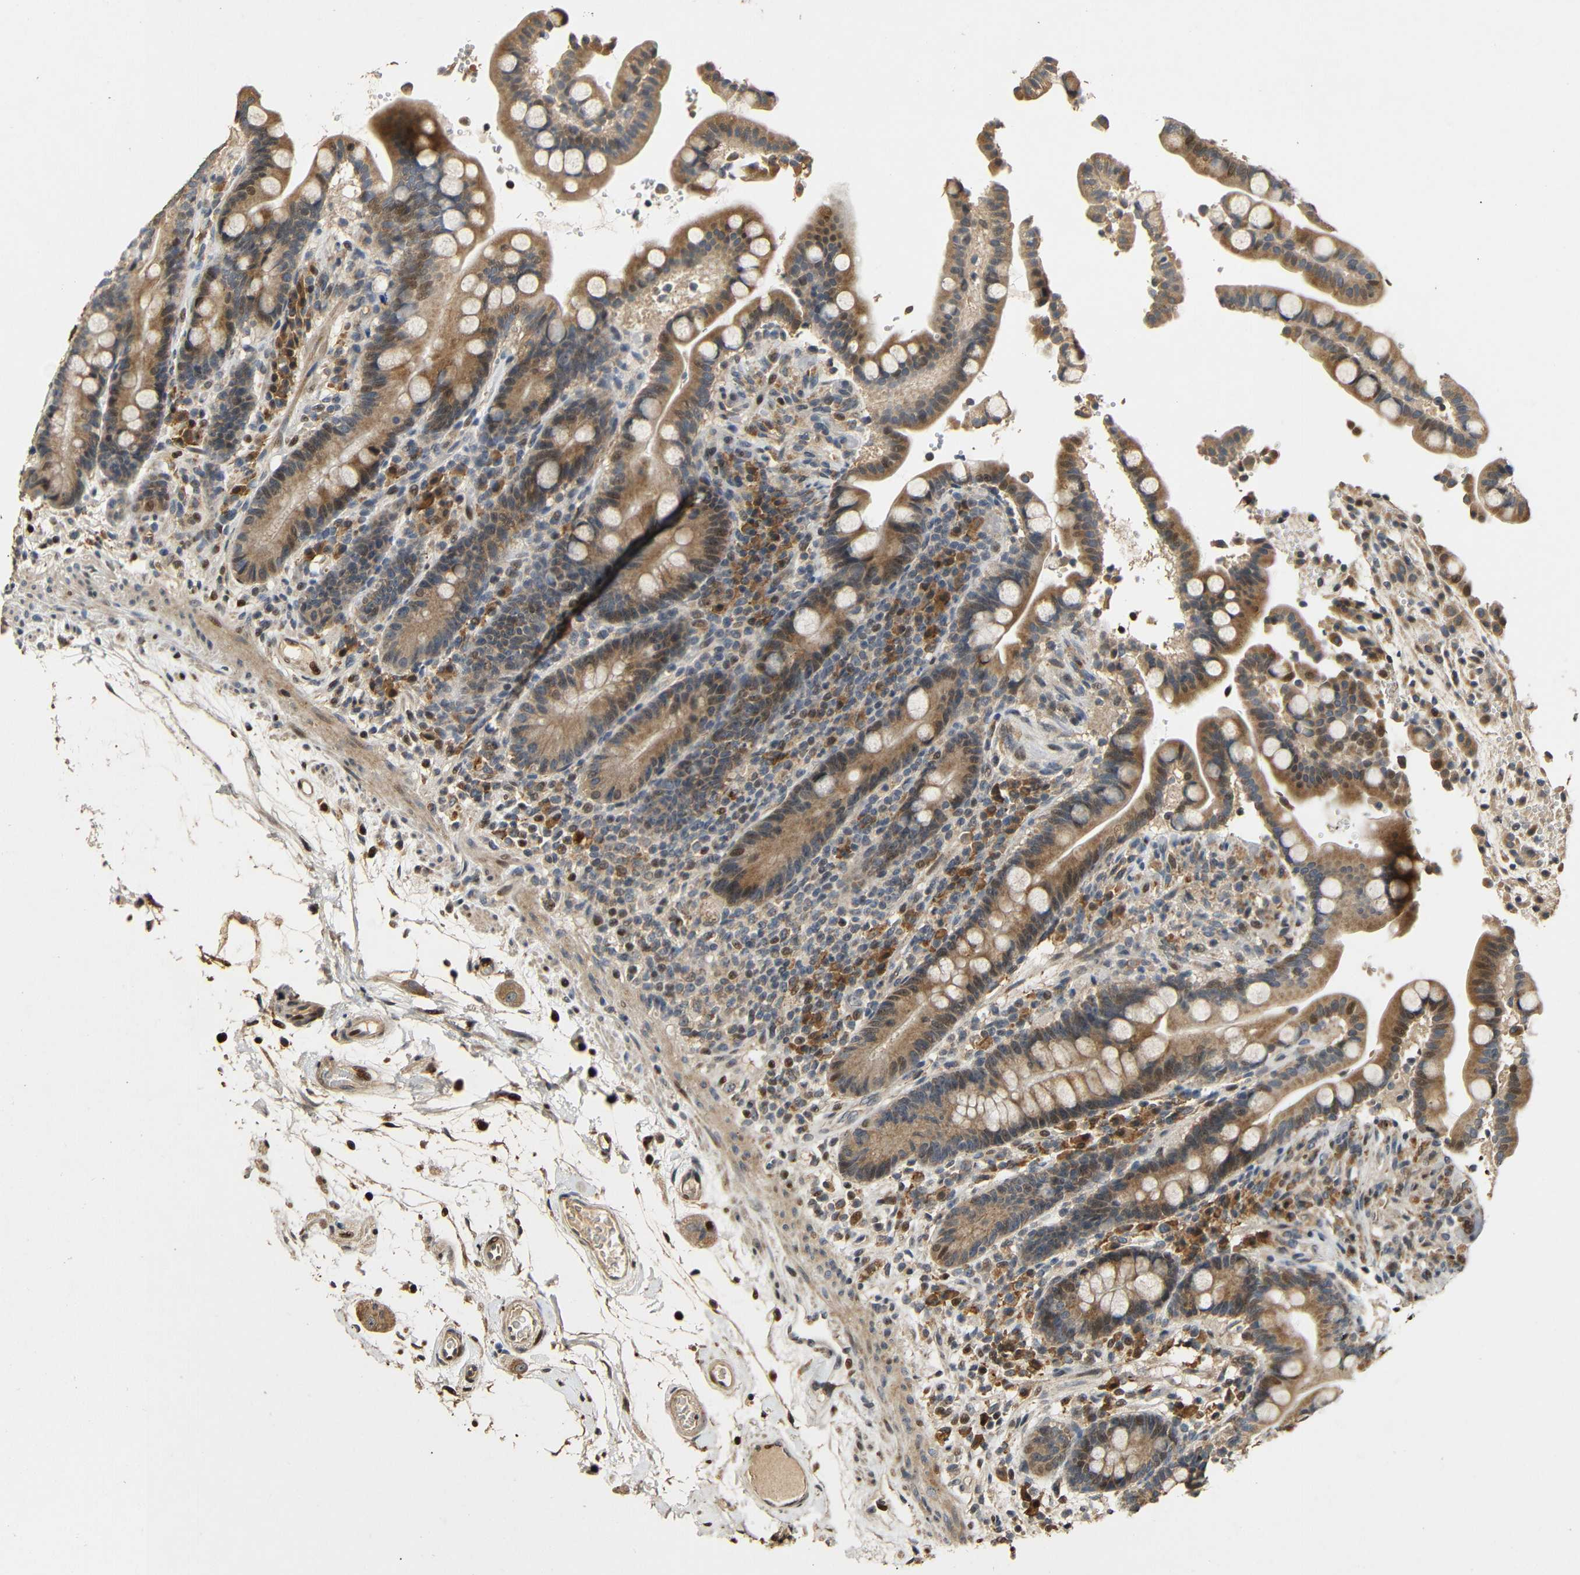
{"staining": {"intensity": "weak", "quantity": ">75%", "location": "cytoplasmic/membranous"}, "tissue": "colon", "cell_type": "Endothelial cells", "image_type": "normal", "snomed": [{"axis": "morphology", "description": "Normal tissue, NOS"}, {"axis": "topography", "description": "Colon"}], "caption": "Endothelial cells show low levels of weak cytoplasmic/membranous expression in about >75% of cells in normal human colon. (Stains: DAB (3,3'-diaminobenzidine) in brown, nuclei in blue, Microscopy: brightfield microscopy at high magnification).", "gene": "KAZALD1", "patient": {"sex": "male", "age": 73}}